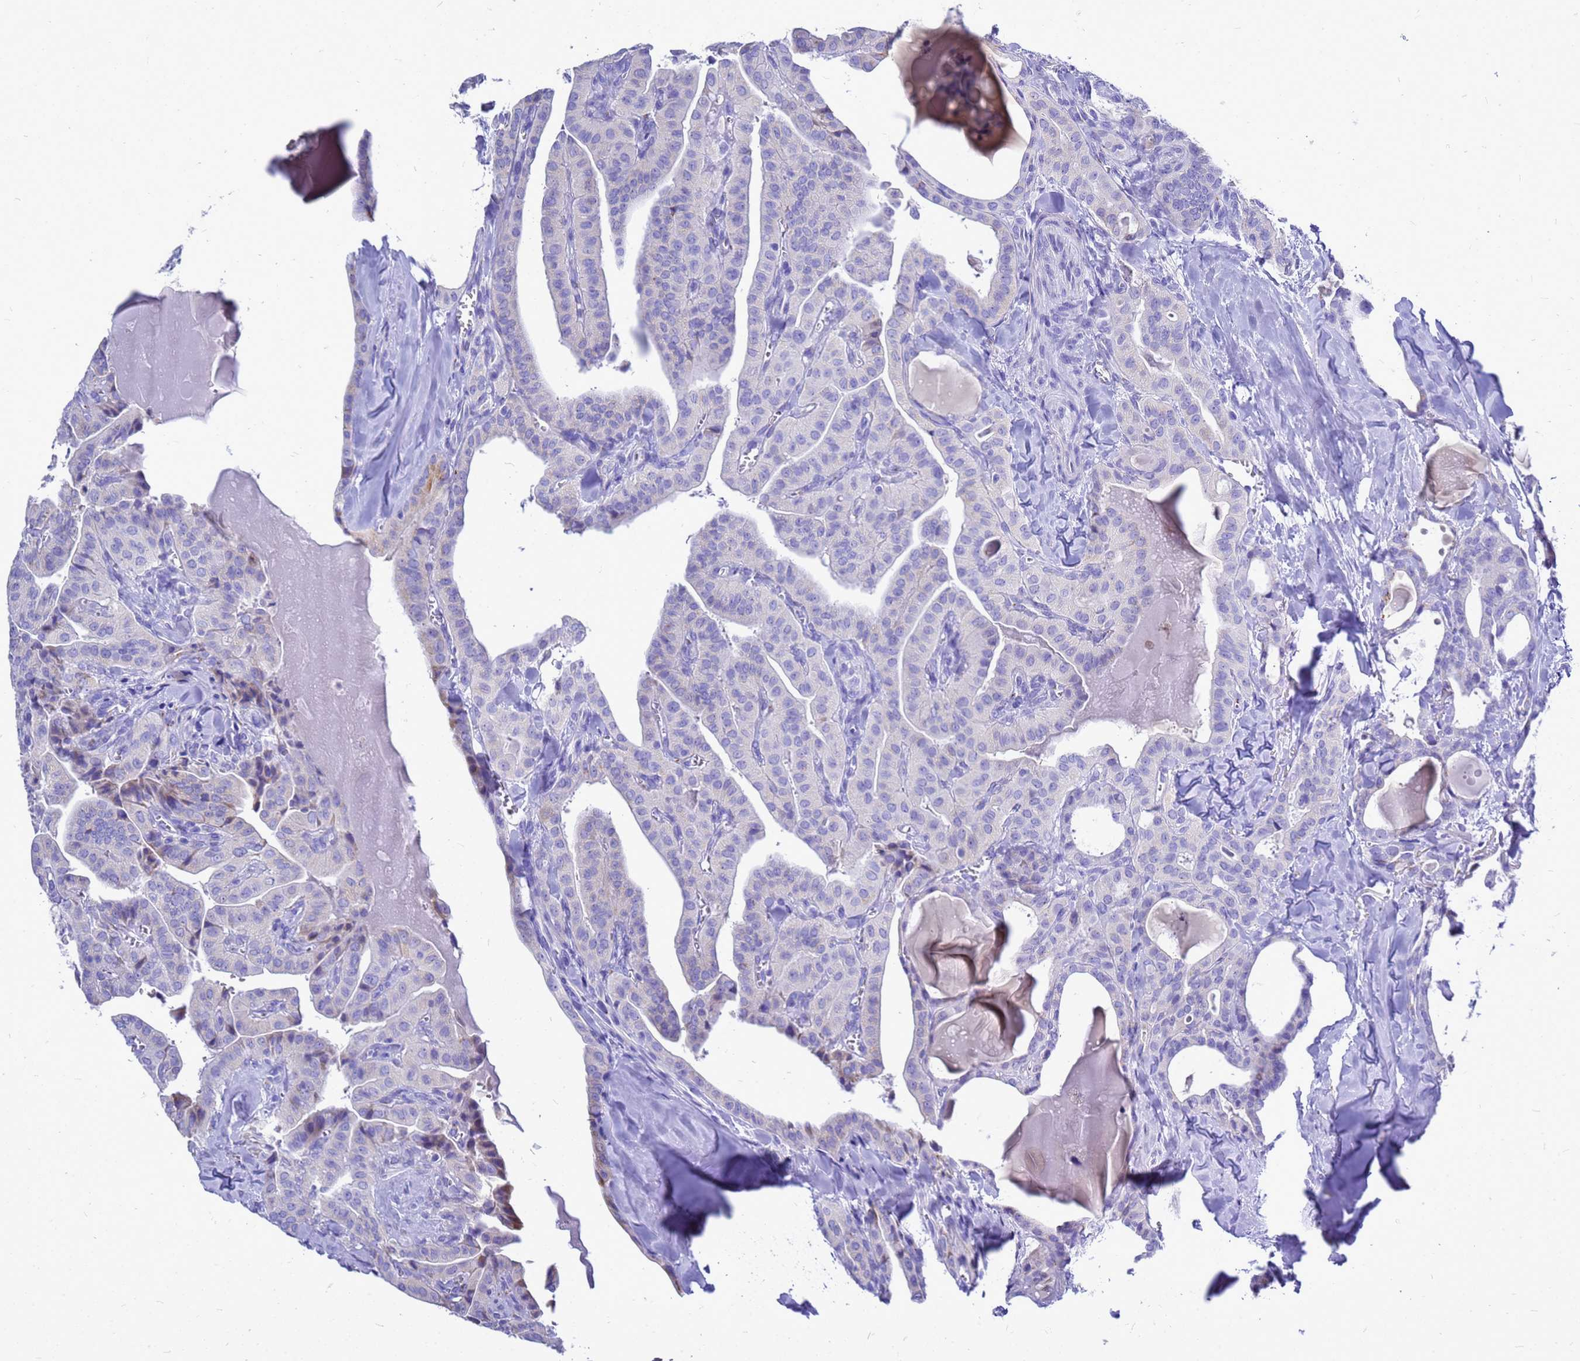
{"staining": {"intensity": "negative", "quantity": "none", "location": "none"}, "tissue": "thyroid cancer", "cell_type": "Tumor cells", "image_type": "cancer", "snomed": [{"axis": "morphology", "description": "Papillary adenocarcinoma, NOS"}, {"axis": "topography", "description": "Thyroid gland"}], "caption": "A high-resolution photomicrograph shows immunohistochemistry (IHC) staining of thyroid cancer (papillary adenocarcinoma), which shows no significant positivity in tumor cells. (IHC, brightfield microscopy, high magnification).", "gene": "OR52E2", "patient": {"sex": "male", "age": 52}}